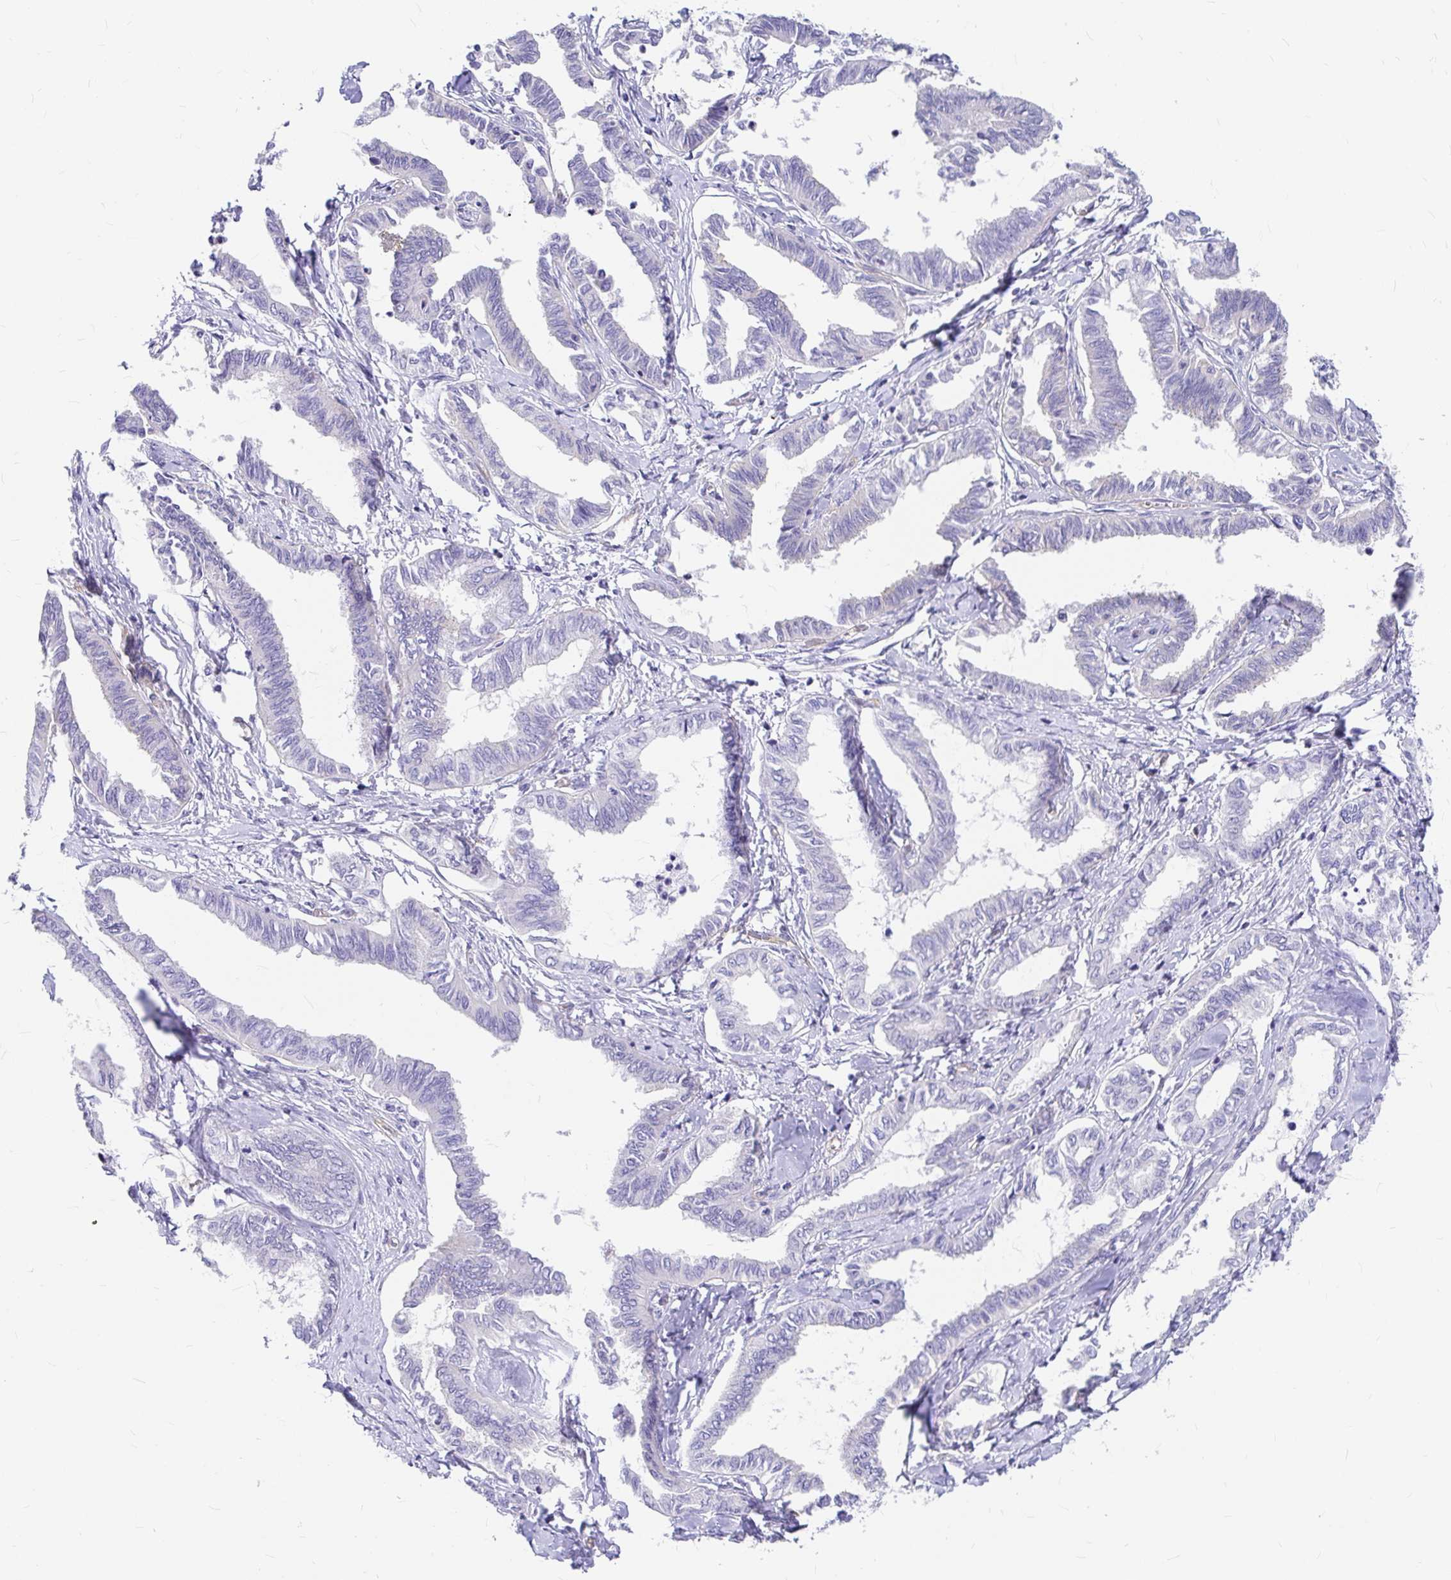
{"staining": {"intensity": "negative", "quantity": "none", "location": "none"}, "tissue": "ovarian cancer", "cell_type": "Tumor cells", "image_type": "cancer", "snomed": [{"axis": "morphology", "description": "Carcinoma, endometroid"}, {"axis": "topography", "description": "Ovary"}], "caption": "Micrograph shows no significant protein positivity in tumor cells of ovarian cancer.", "gene": "MYO1B", "patient": {"sex": "female", "age": 70}}